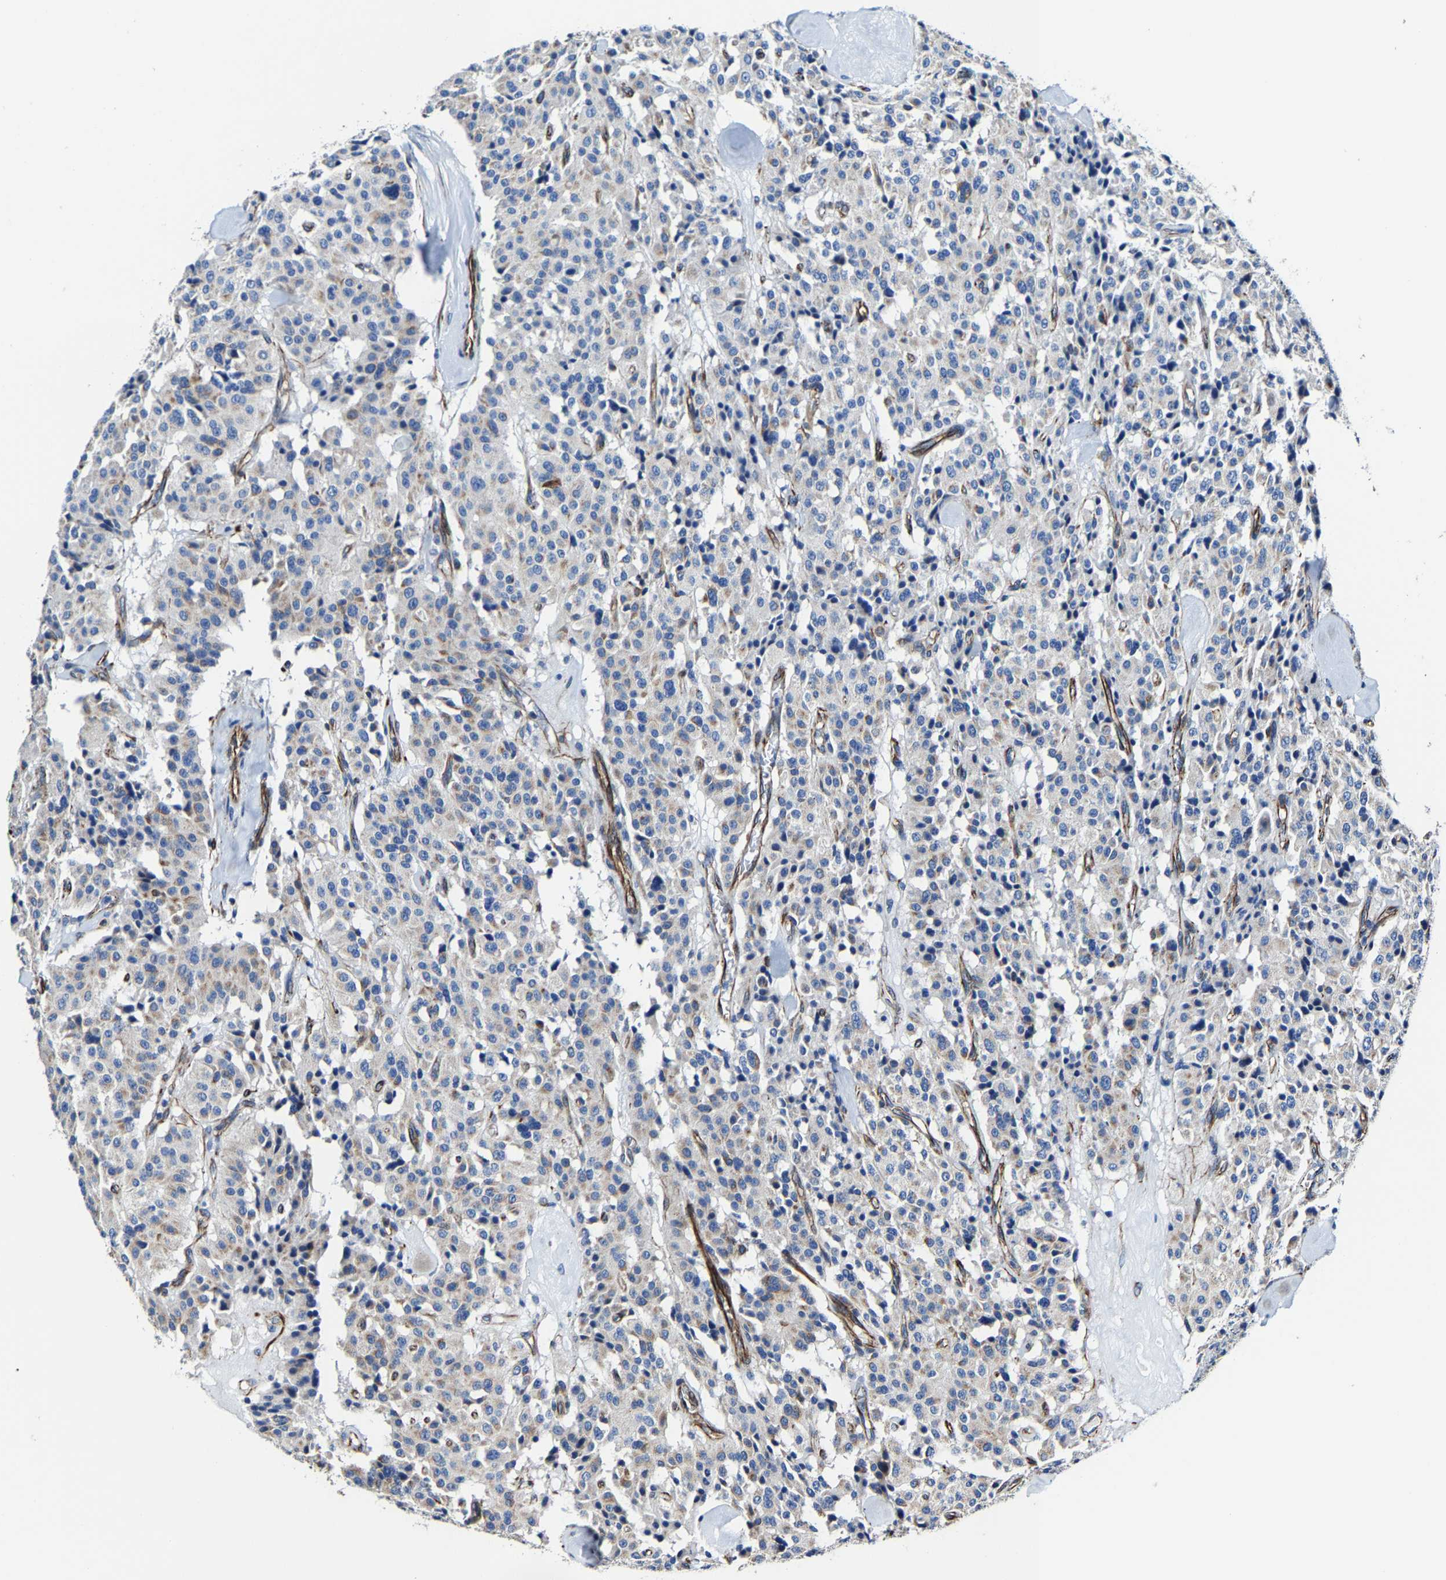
{"staining": {"intensity": "negative", "quantity": "none", "location": "none"}, "tissue": "carcinoid", "cell_type": "Tumor cells", "image_type": "cancer", "snomed": [{"axis": "morphology", "description": "Carcinoid, malignant, NOS"}, {"axis": "topography", "description": "Lung"}], "caption": "An immunohistochemistry histopathology image of carcinoid is shown. There is no staining in tumor cells of carcinoid.", "gene": "MMEL1", "patient": {"sex": "male", "age": 30}}